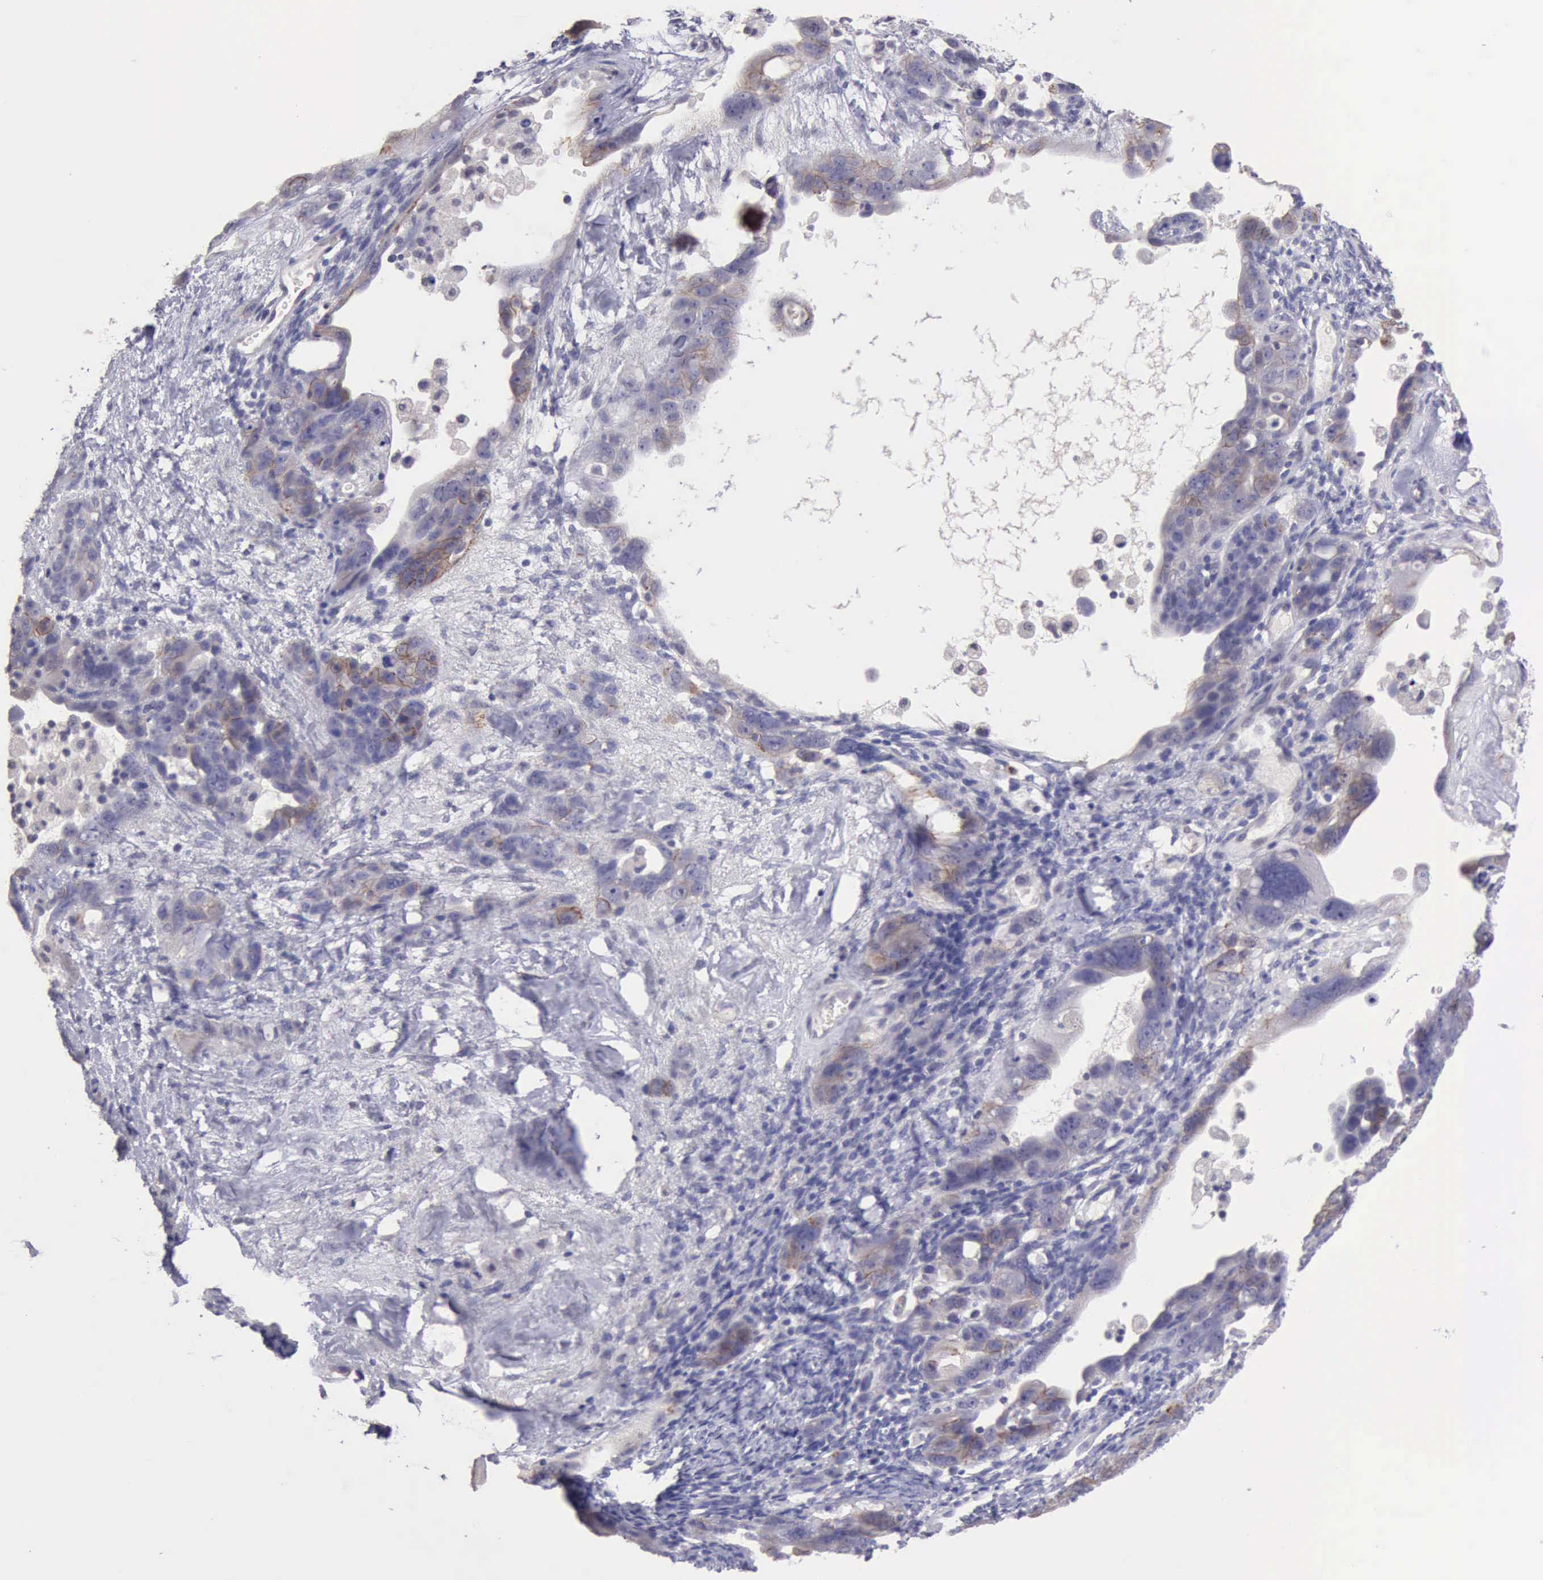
{"staining": {"intensity": "negative", "quantity": "none", "location": "none"}, "tissue": "ovarian cancer", "cell_type": "Tumor cells", "image_type": "cancer", "snomed": [{"axis": "morphology", "description": "Cystadenocarcinoma, serous, NOS"}, {"axis": "topography", "description": "Ovary"}], "caption": "DAB (3,3'-diaminobenzidine) immunohistochemical staining of ovarian cancer (serous cystadenocarcinoma) reveals no significant staining in tumor cells.", "gene": "KCND1", "patient": {"sex": "female", "age": 66}}